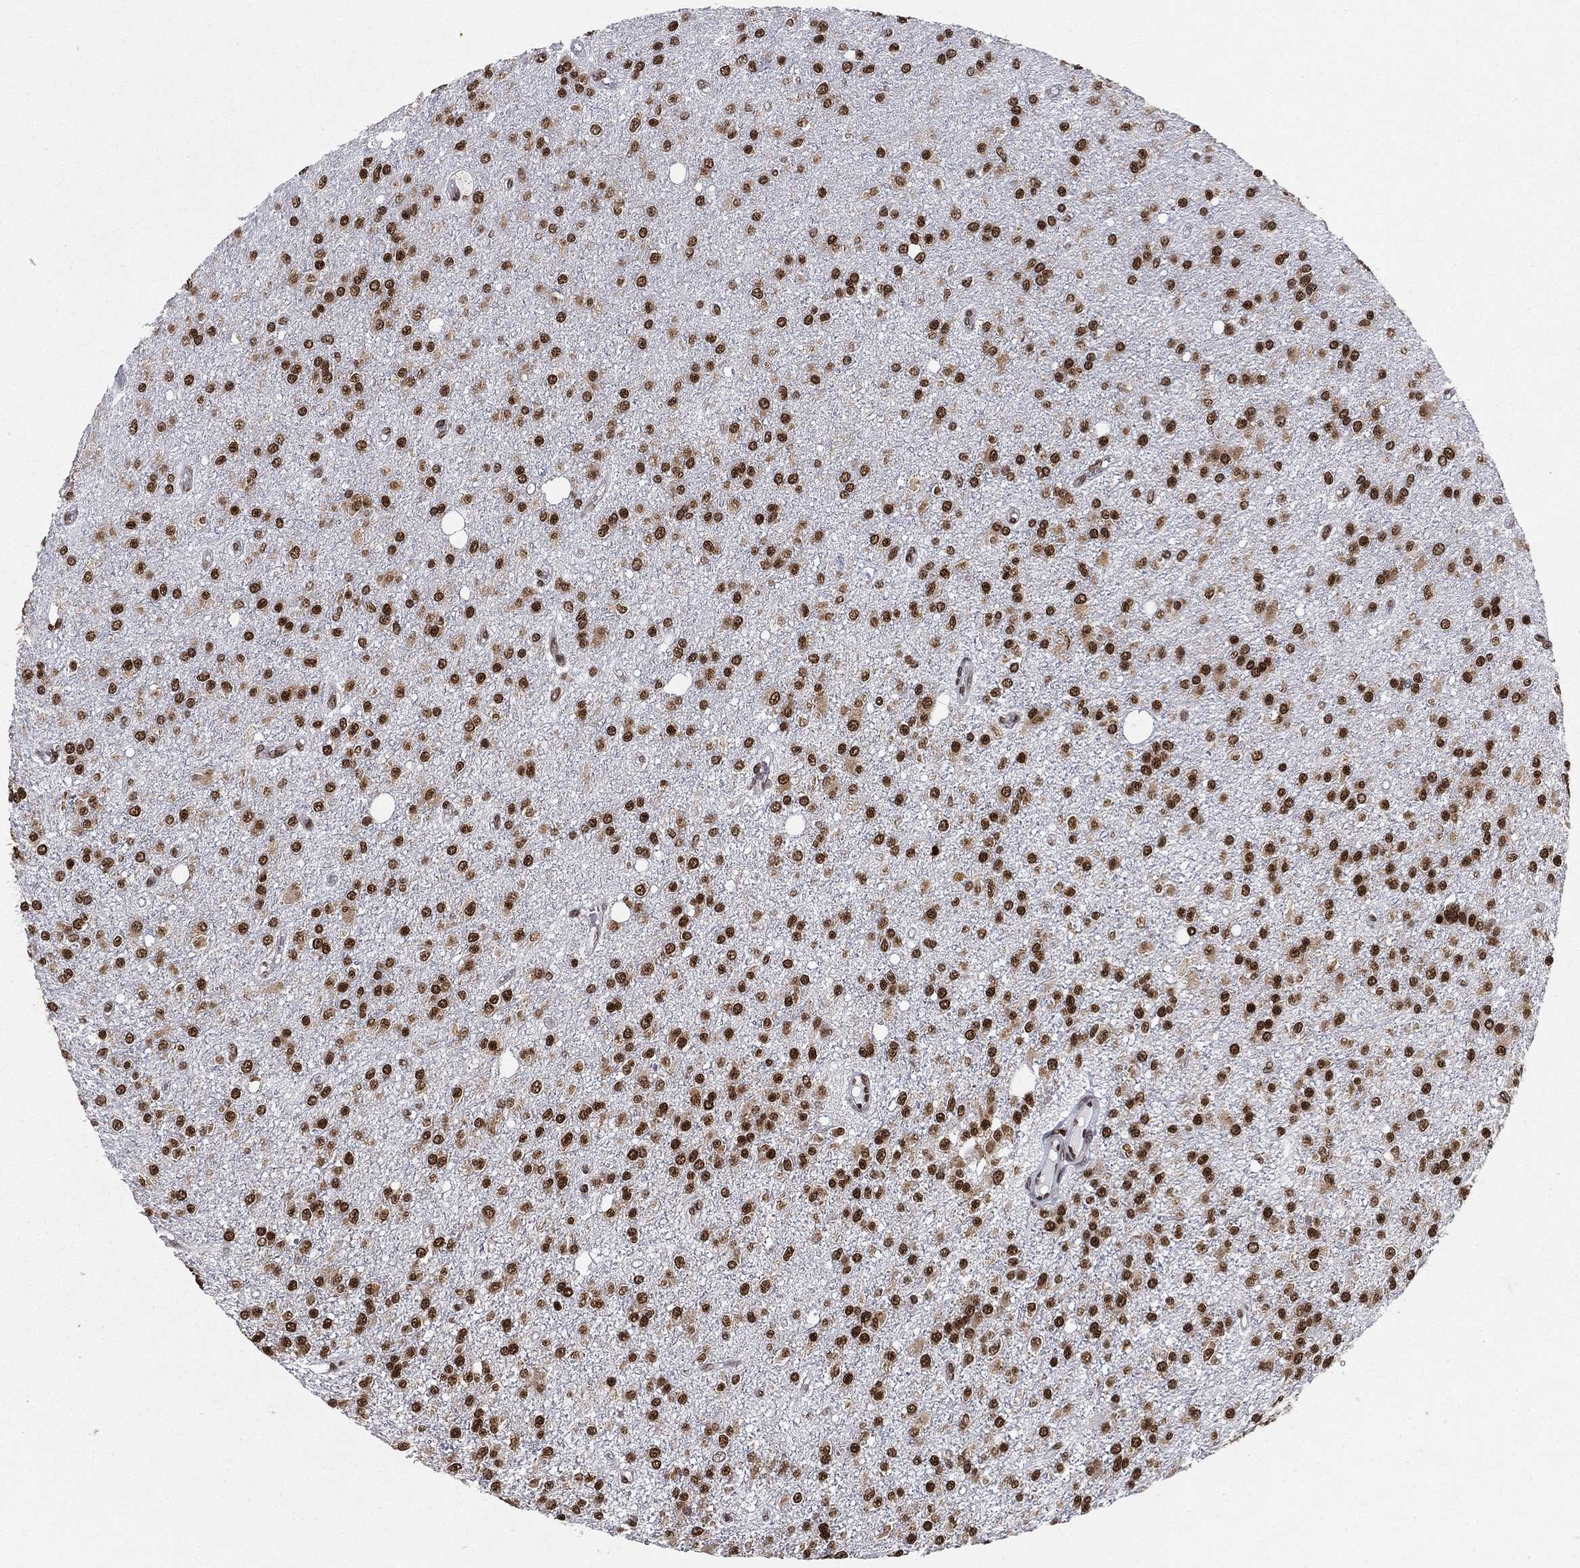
{"staining": {"intensity": "strong", "quantity": ">75%", "location": "nuclear"}, "tissue": "glioma", "cell_type": "Tumor cells", "image_type": "cancer", "snomed": [{"axis": "morphology", "description": "Glioma, malignant, Low grade"}, {"axis": "topography", "description": "Brain"}], "caption": "IHC of low-grade glioma (malignant) reveals high levels of strong nuclear staining in approximately >75% of tumor cells. (DAB (3,3'-diaminobenzidine) IHC with brightfield microscopy, high magnification).", "gene": "FUBP3", "patient": {"sex": "female", "age": 45}}